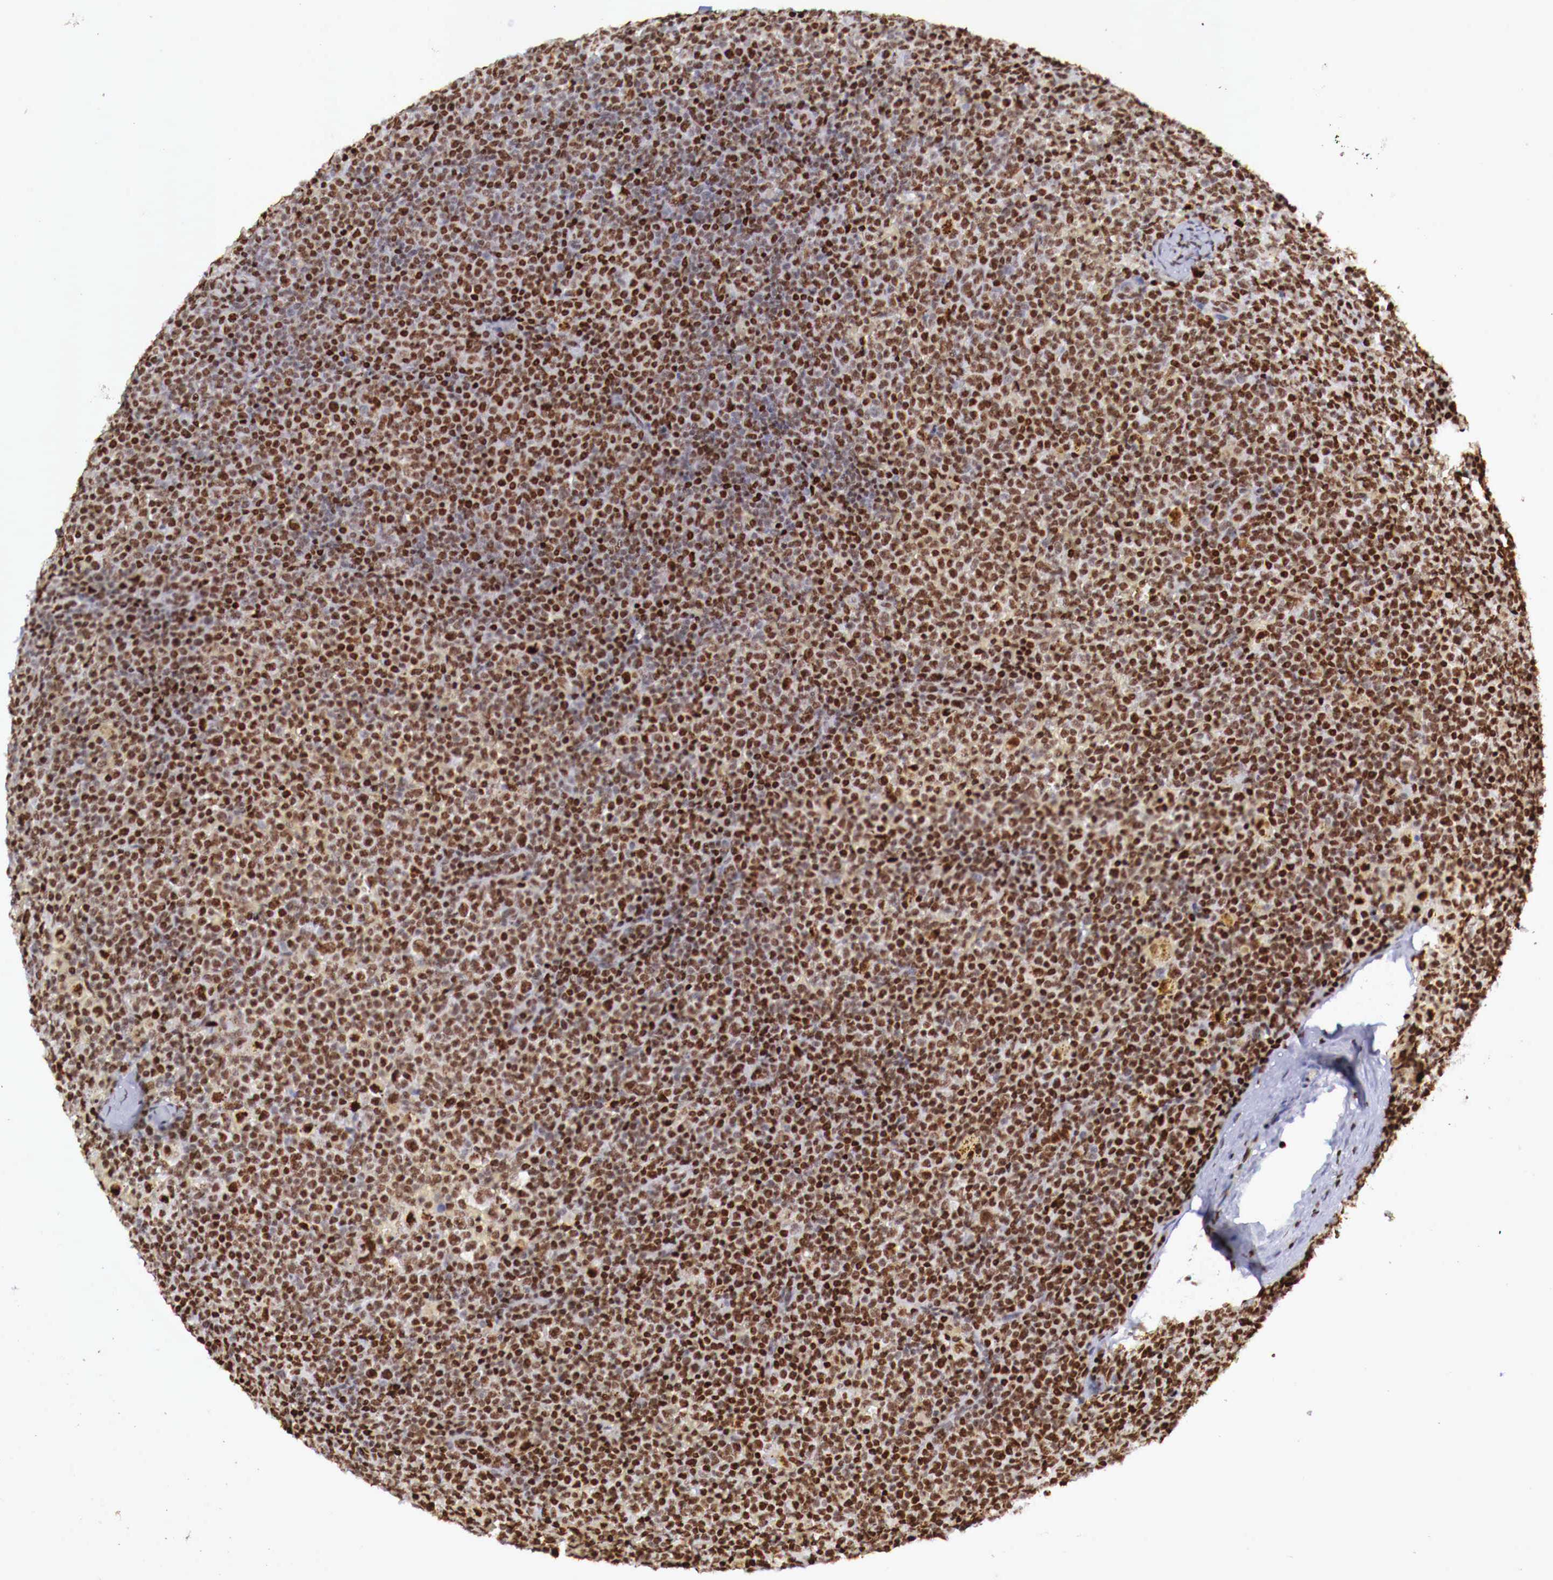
{"staining": {"intensity": "strong", "quantity": ">75%", "location": "nuclear"}, "tissue": "lymphoma", "cell_type": "Tumor cells", "image_type": "cancer", "snomed": [{"axis": "morphology", "description": "Malignant lymphoma, non-Hodgkin's type, Low grade"}, {"axis": "topography", "description": "Lymph node"}], "caption": "Protein staining of malignant lymphoma, non-Hodgkin's type (low-grade) tissue reveals strong nuclear staining in approximately >75% of tumor cells. (DAB (3,3'-diaminobenzidine) IHC with brightfield microscopy, high magnification).", "gene": "MAX", "patient": {"sex": "male", "age": 50}}